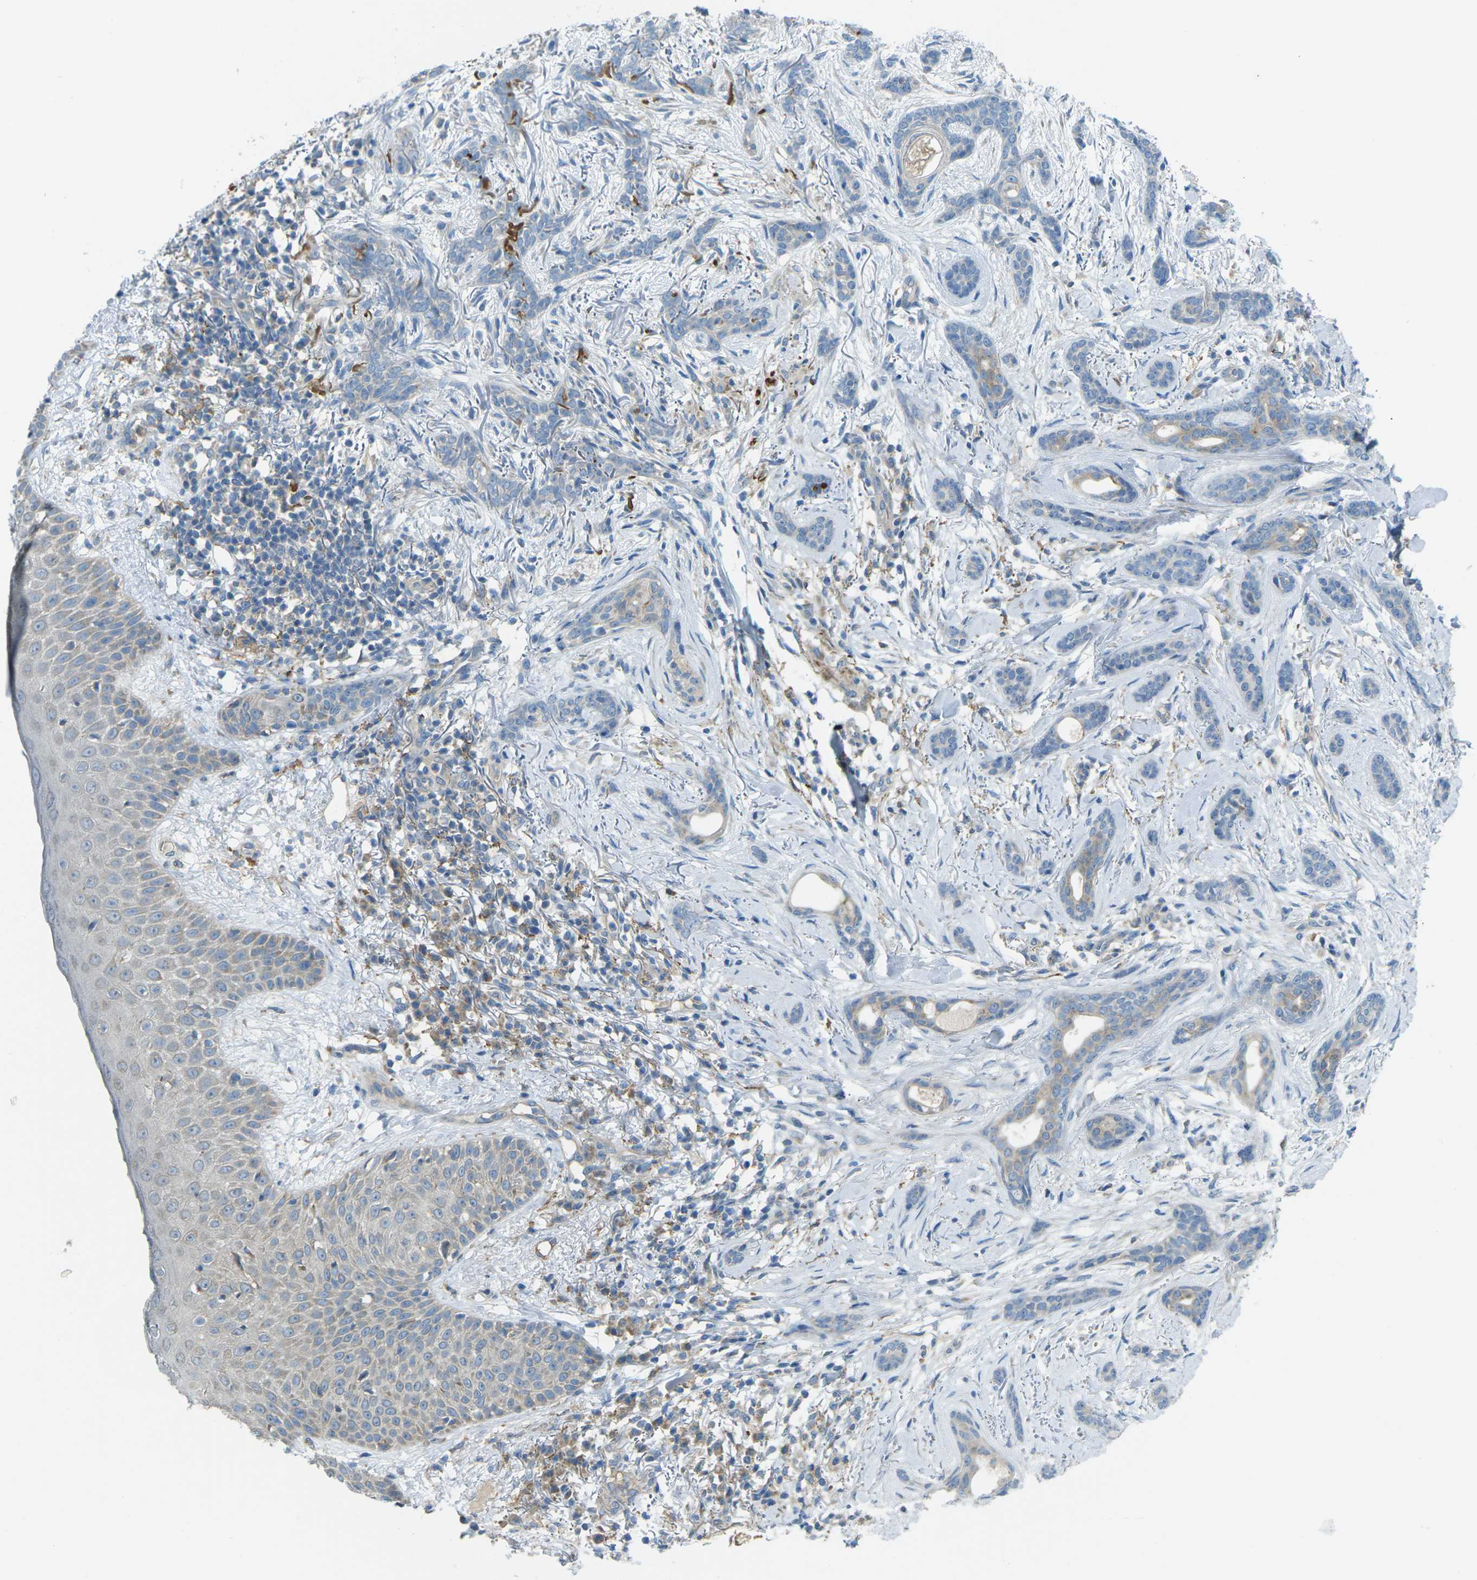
{"staining": {"intensity": "weak", "quantity": "<25%", "location": "cytoplasmic/membranous"}, "tissue": "skin cancer", "cell_type": "Tumor cells", "image_type": "cancer", "snomed": [{"axis": "morphology", "description": "Basal cell carcinoma"}, {"axis": "morphology", "description": "Adnexal tumor, benign"}, {"axis": "topography", "description": "Skin"}], "caption": "This is an immunohistochemistry (IHC) photomicrograph of human benign adnexal tumor (skin). There is no positivity in tumor cells.", "gene": "MYLK4", "patient": {"sex": "female", "age": 42}}